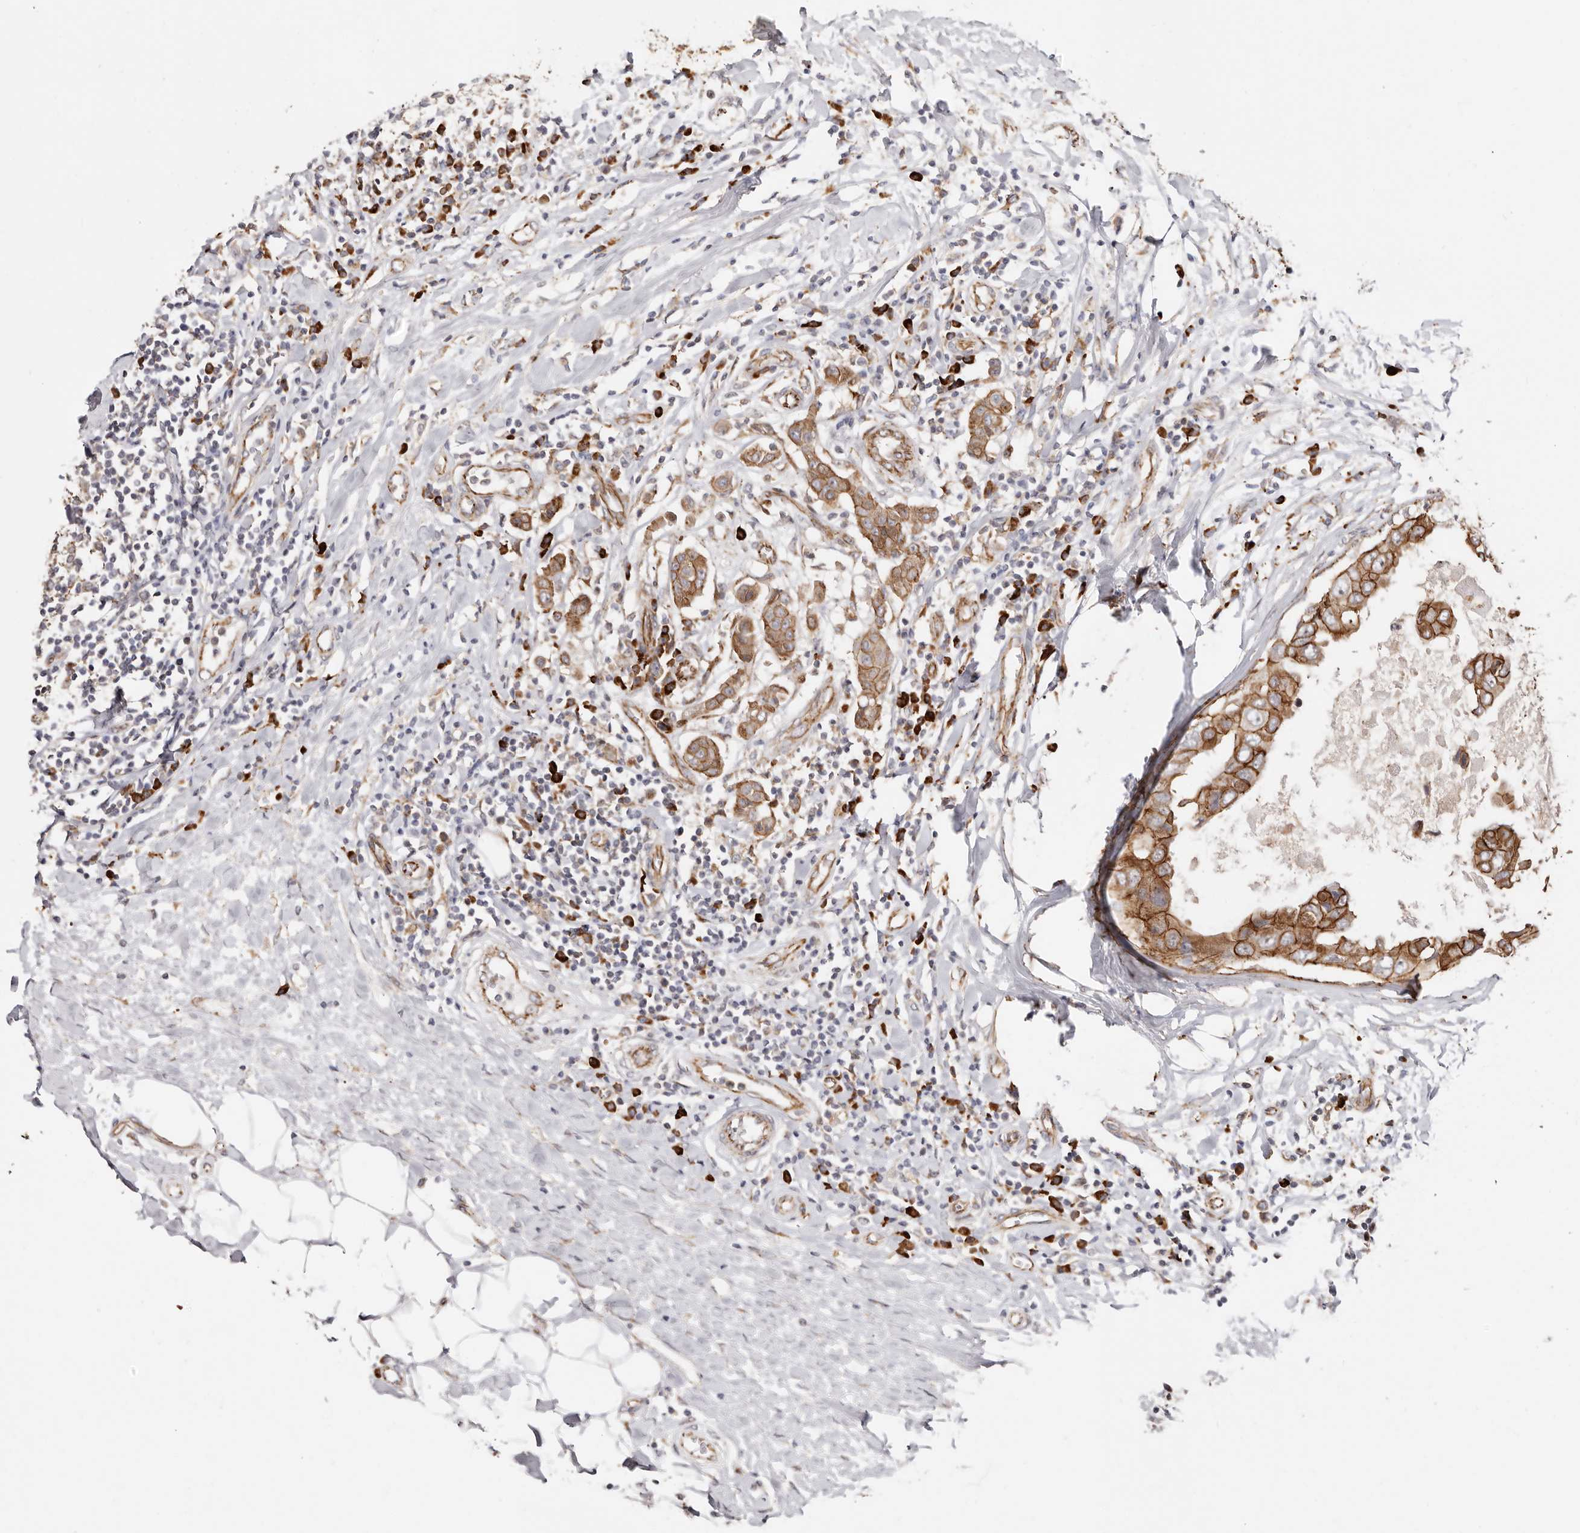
{"staining": {"intensity": "strong", "quantity": ">75%", "location": "cytoplasmic/membranous"}, "tissue": "breast cancer", "cell_type": "Tumor cells", "image_type": "cancer", "snomed": [{"axis": "morphology", "description": "Duct carcinoma"}, {"axis": "topography", "description": "Breast"}], "caption": "IHC photomicrograph of neoplastic tissue: breast cancer stained using IHC shows high levels of strong protein expression localized specifically in the cytoplasmic/membranous of tumor cells, appearing as a cytoplasmic/membranous brown color.", "gene": "CTNNB1", "patient": {"sex": "female", "age": 27}}